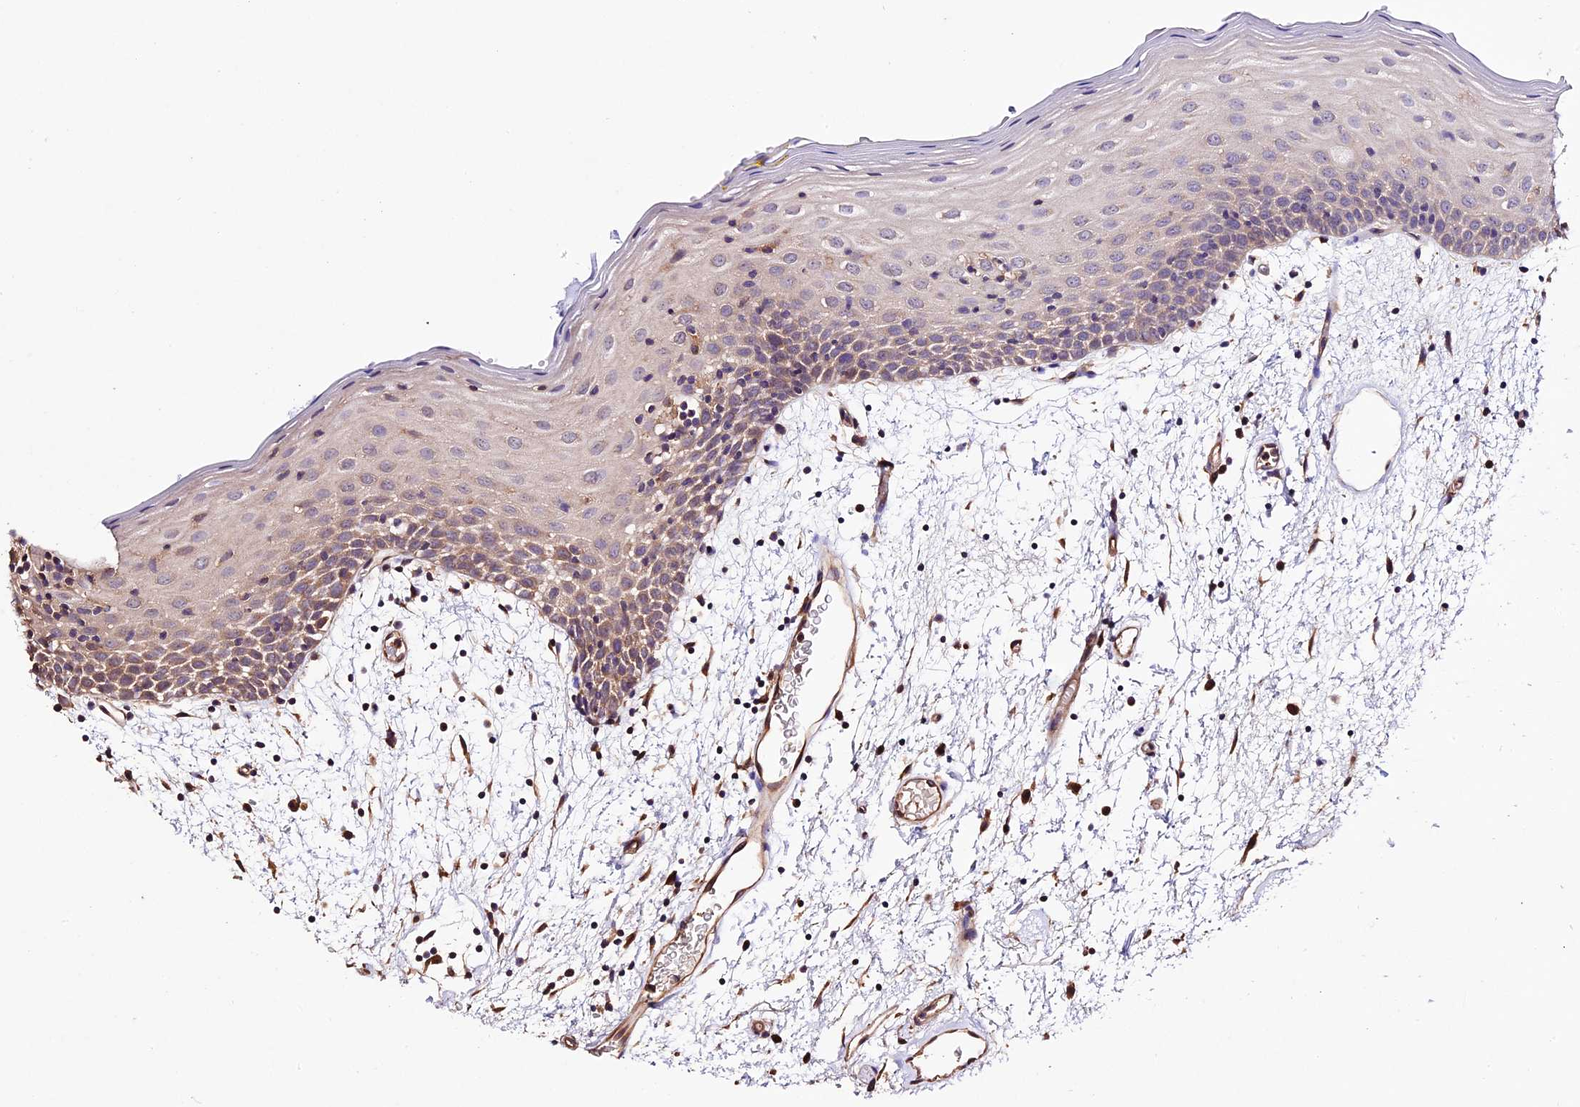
{"staining": {"intensity": "weak", "quantity": "25%-75%", "location": "cytoplasmic/membranous"}, "tissue": "oral mucosa", "cell_type": "Squamous epithelial cells", "image_type": "normal", "snomed": [{"axis": "morphology", "description": "Normal tissue, NOS"}, {"axis": "topography", "description": "Skeletal muscle"}, {"axis": "topography", "description": "Oral tissue"}, {"axis": "topography", "description": "Salivary gland"}, {"axis": "topography", "description": "Peripheral nerve tissue"}], "caption": "IHC (DAB (3,3'-diaminobenzidine)) staining of unremarkable human oral mucosa reveals weak cytoplasmic/membranous protein positivity in about 25%-75% of squamous epithelial cells. (DAB (3,3'-diaminobenzidine) = brown stain, brightfield microscopy at high magnification).", "gene": "CES3", "patient": {"sex": "male", "age": 54}}